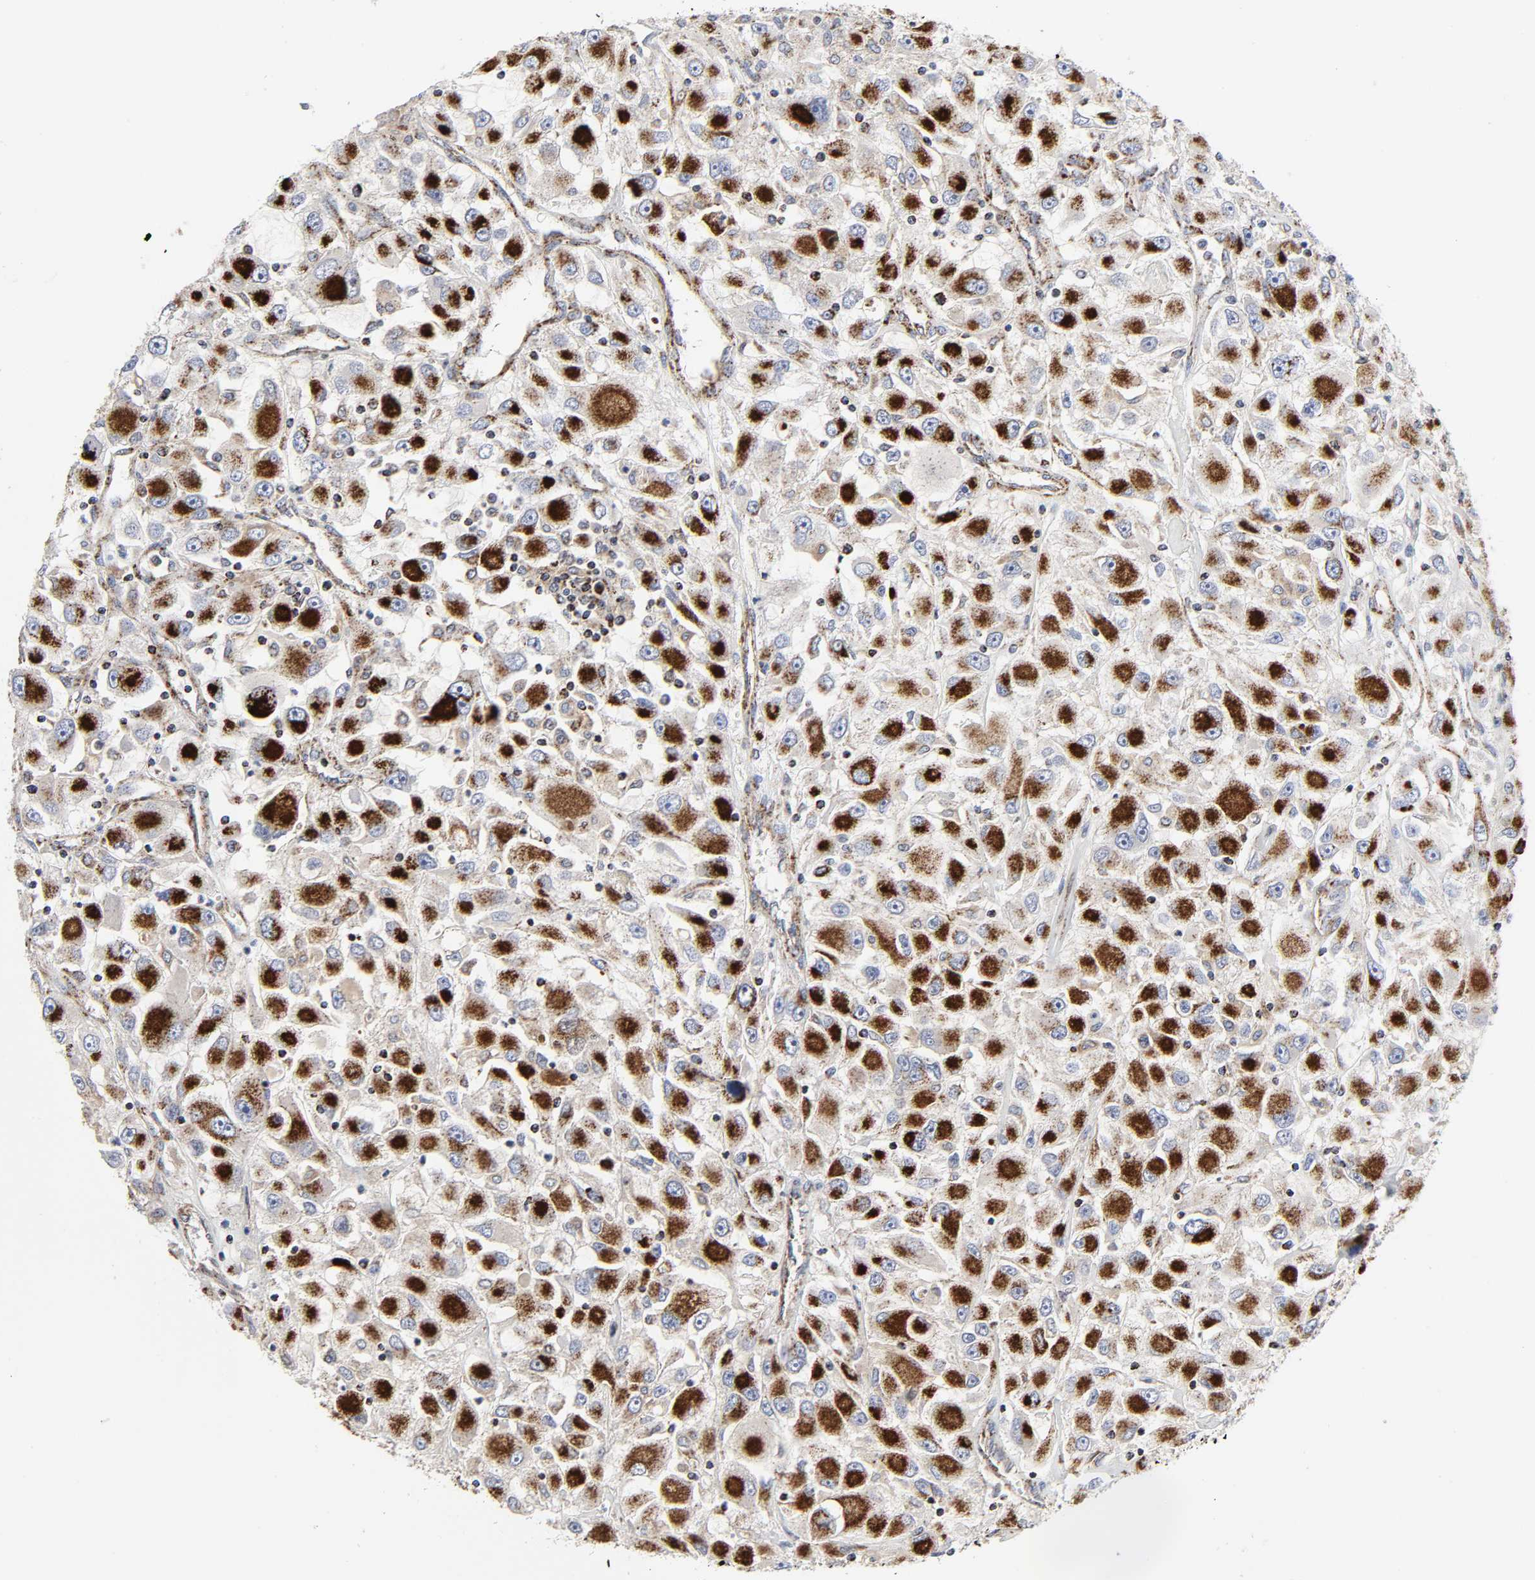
{"staining": {"intensity": "strong", "quantity": ">75%", "location": "cytoplasmic/membranous"}, "tissue": "renal cancer", "cell_type": "Tumor cells", "image_type": "cancer", "snomed": [{"axis": "morphology", "description": "Adenocarcinoma, NOS"}, {"axis": "topography", "description": "Kidney"}], "caption": "Strong cytoplasmic/membranous protein positivity is identified in approximately >75% of tumor cells in adenocarcinoma (renal).", "gene": "AOPEP", "patient": {"sex": "female", "age": 52}}